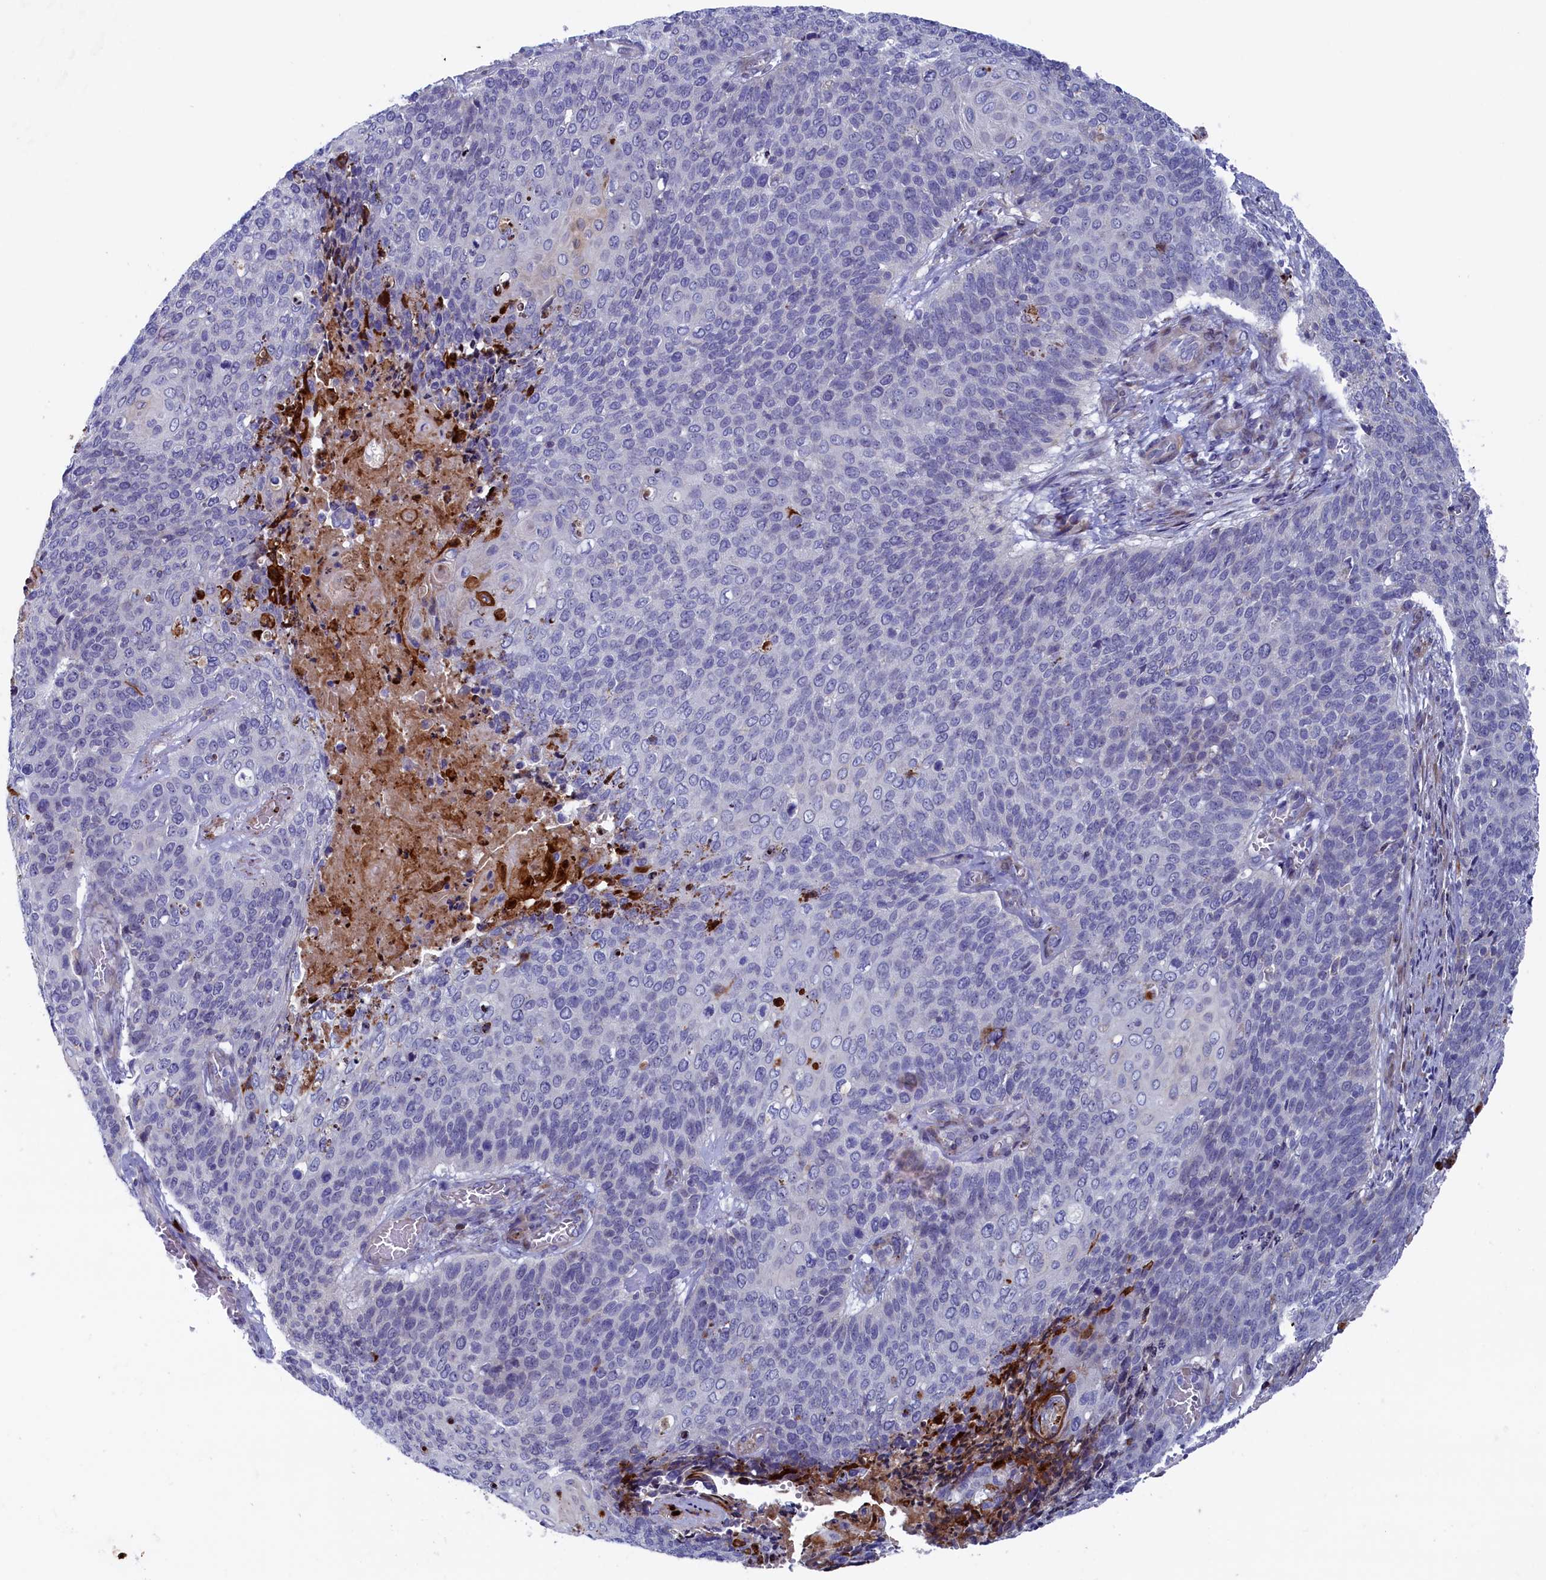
{"staining": {"intensity": "negative", "quantity": "none", "location": "none"}, "tissue": "cervical cancer", "cell_type": "Tumor cells", "image_type": "cancer", "snomed": [{"axis": "morphology", "description": "Squamous cell carcinoma, NOS"}, {"axis": "topography", "description": "Cervix"}], "caption": "DAB immunohistochemical staining of human cervical cancer displays no significant expression in tumor cells.", "gene": "NUDT7", "patient": {"sex": "female", "age": 39}}